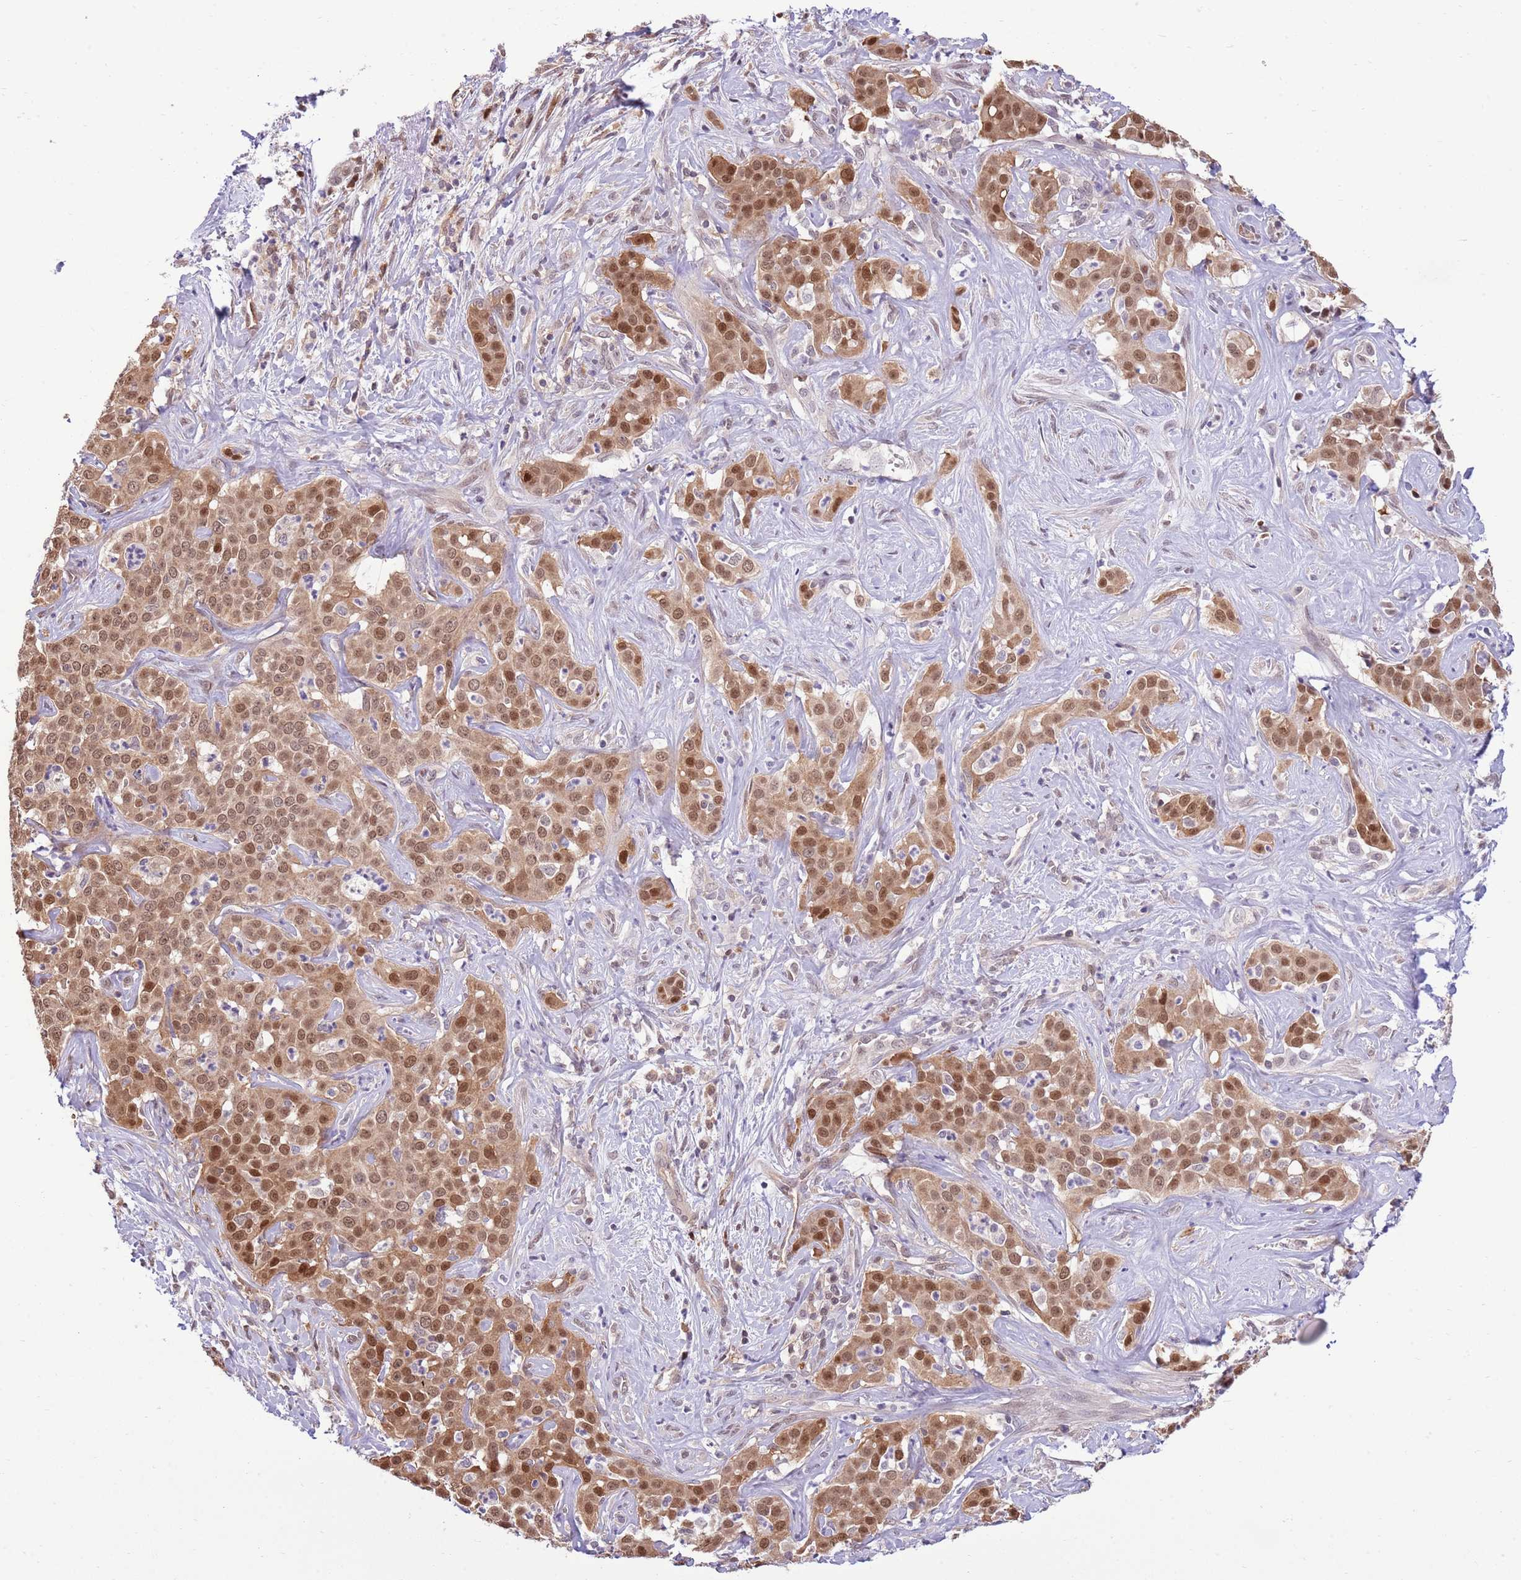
{"staining": {"intensity": "moderate", "quantity": ">75%", "location": "nuclear"}, "tissue": "liver cancer", "cell_type": "Tumor cells", "image_type": "cancer", "snomed": [{"axis": "morphology", "description": "Cholangiocarcinoma"}, {"axis": "topography", "description": "Liver"}], "caption": "This is an image of immunohistochemistry (IHC) staining of liver cancer, which shows moderate staining in the nuclear of tumor cells.", "gene": "NSFL1C", "patient": {"sex": "male", "age": 67}}